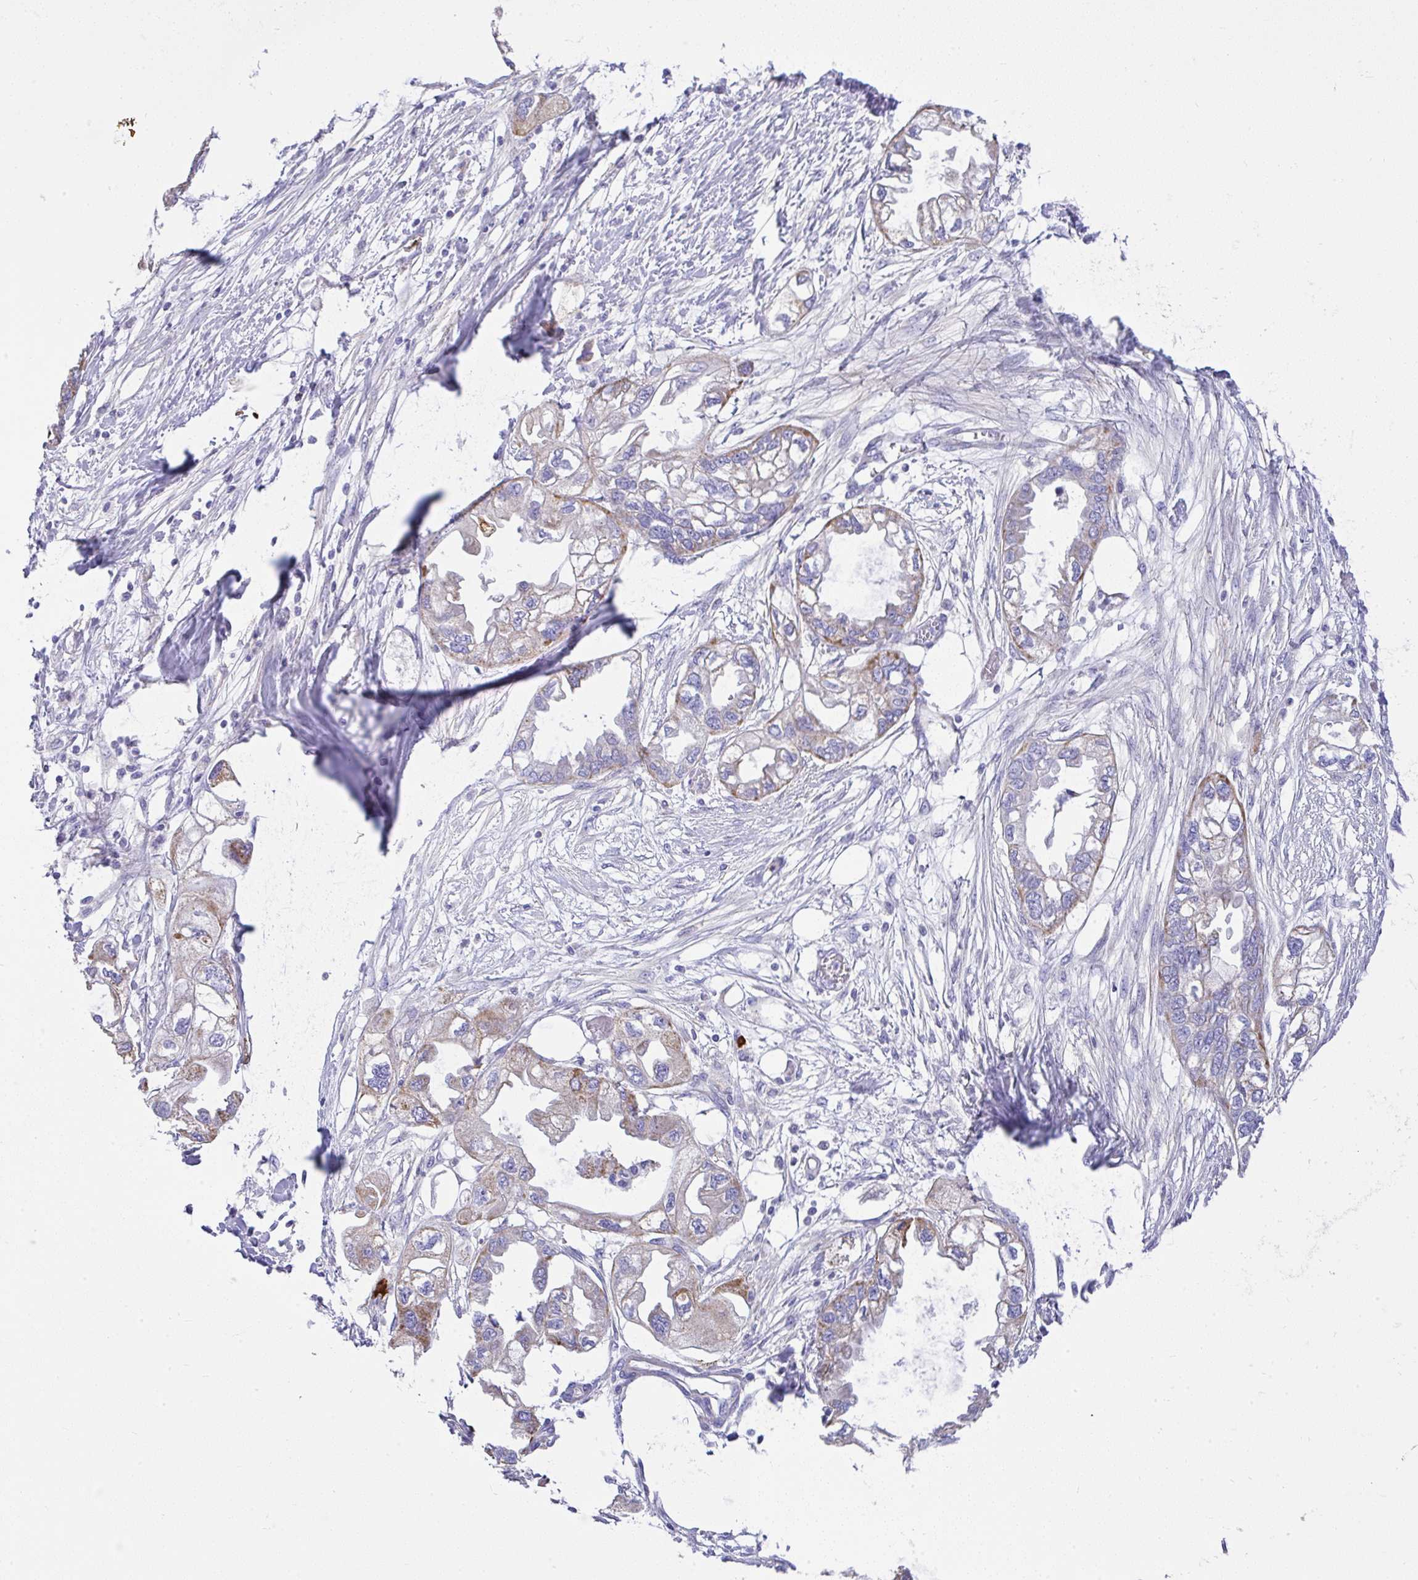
{"staining": {"intensity": "moderate", "quantity": "<25%", "location": "cytoplasmic/membranous"}, "tissue": "endometrial cancer", "cell_type": "Tumor cells", "image_type": "cancer", "snomed": [{"axis": "morphology", "description": "Adenocarcinoma, NOS"}, {"axis": "morphology", "description": "Adenocarcinoma, metastatic, NOS"}, {"axis": "topography", "description": "Adipose tissue"}, {"axis": "topography", "description": "Endometrium"}], "caption": "Endometrial metastatic adenocarcinoma stained with a brown dye shows moderate cytoplasmic/membranous positive positivity in approximately <25% of tumor cells.", "gene": "SLC13A1", "patient": {"sex": "female", "age": 67}}